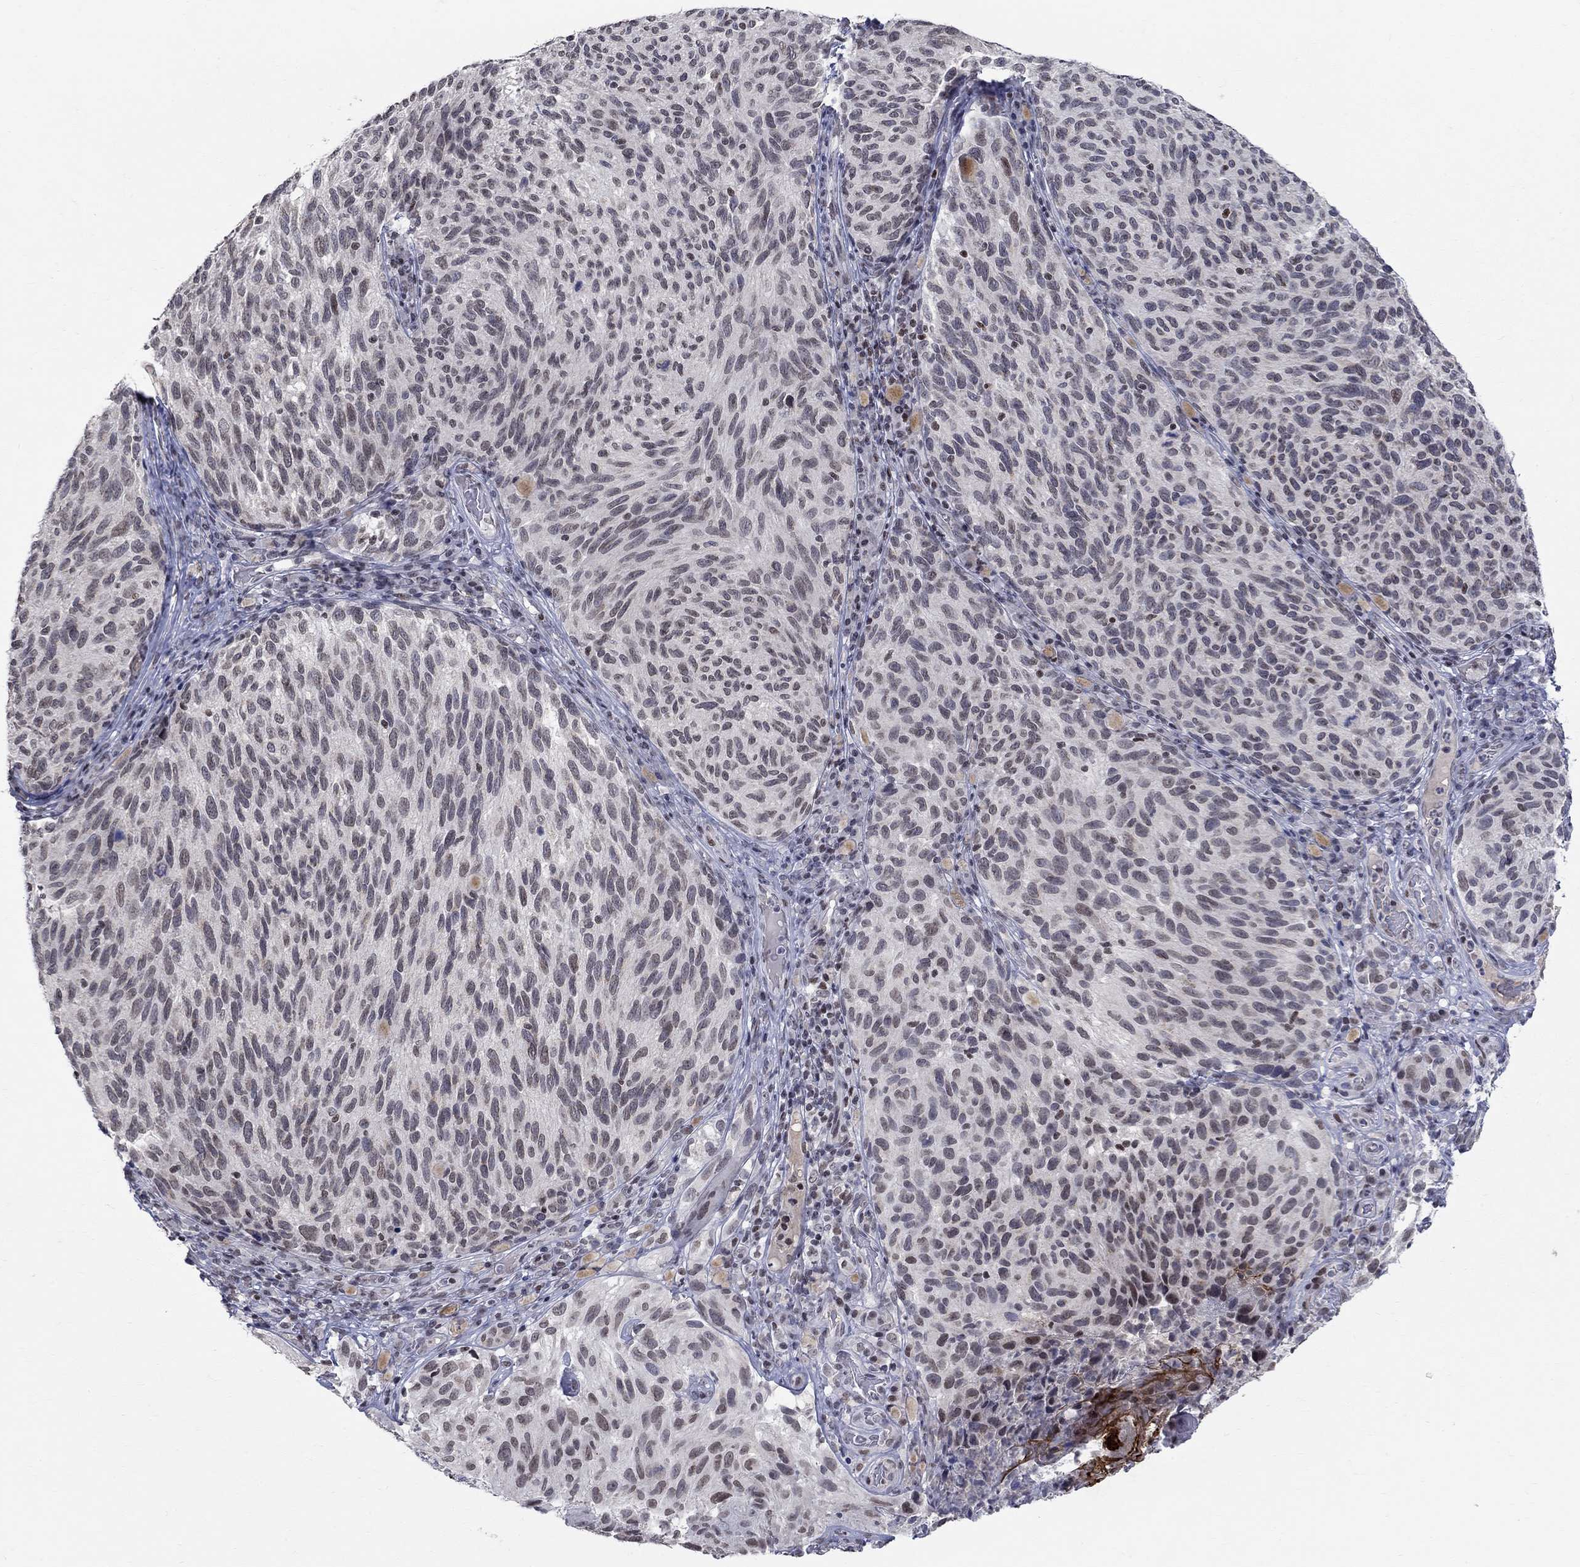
{"staining": {"intensity": "negative", "quantity": "none", "location": "none"}, "tissue": "melanoma", "cell_type": "Tumor cells", "image_type": "cancer", "snomed": [{"axis": "morphology", "description": "Malignant melanoma, NOS"}, {"axis": "topography", "description": "Skin"}], "caption": "Tumor cells show no significant staining in malignant melanoma.", "gene": "KLF12", "patient": {"sex": "female", "age": 73}}